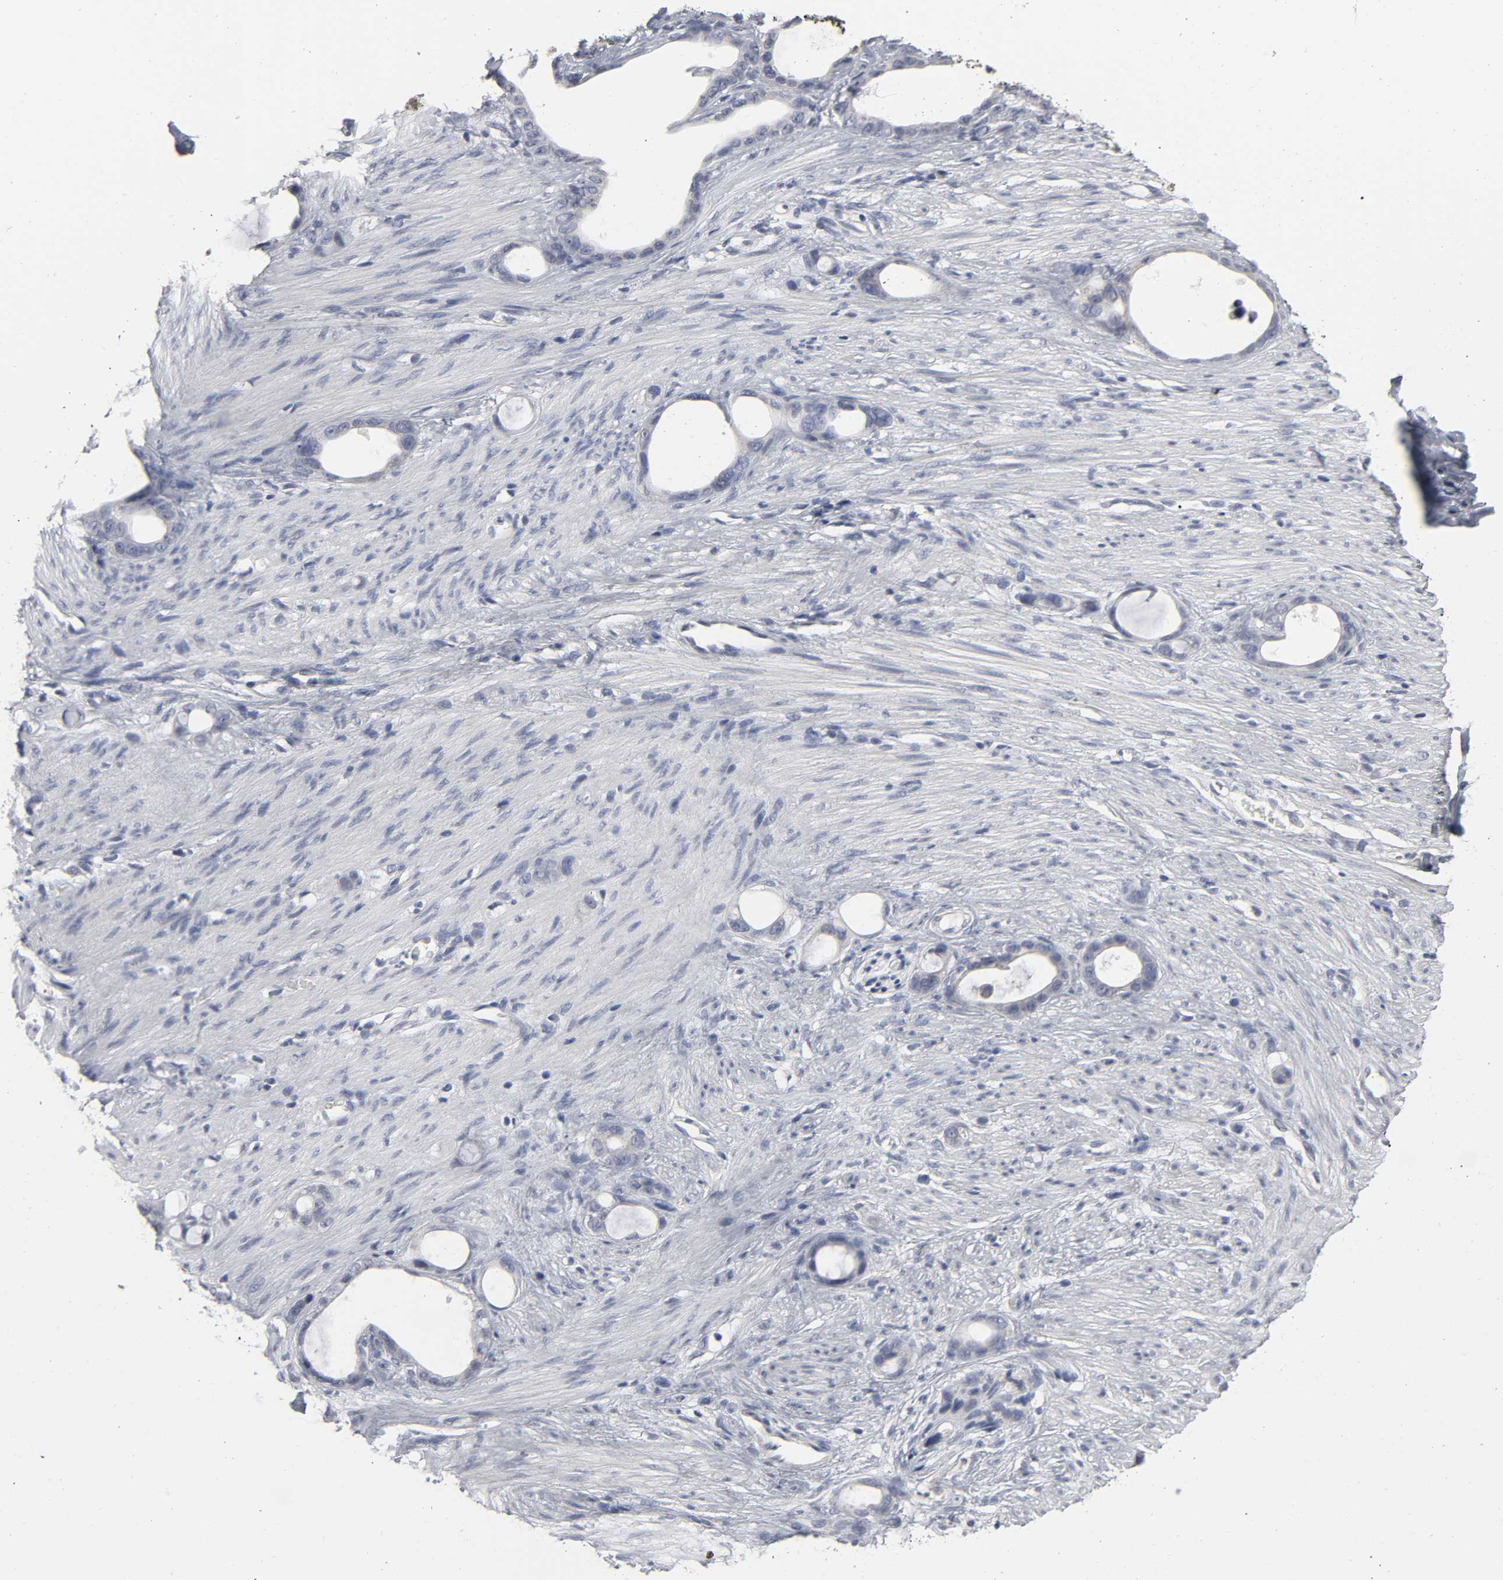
{"staining": {"intensity": "negative", "quantity": "none", "location": "none"}, "tissue": "stomach cancer", "cell_type": "Tumor cells", "image_type": "cancer", "snomed": [{"axis": "morphology", "description": "Adenocarcinoma, NOS"}, {"axis": "topography", "description": "Stomach"}], "caption": "IHC micrograph of neoplastic tissue: human stomach cancer stained with DAB reveals no significant protein positivity in tumor cells.", "gene": "TCAP", "patient": {"sex": "female", "age": 75}}